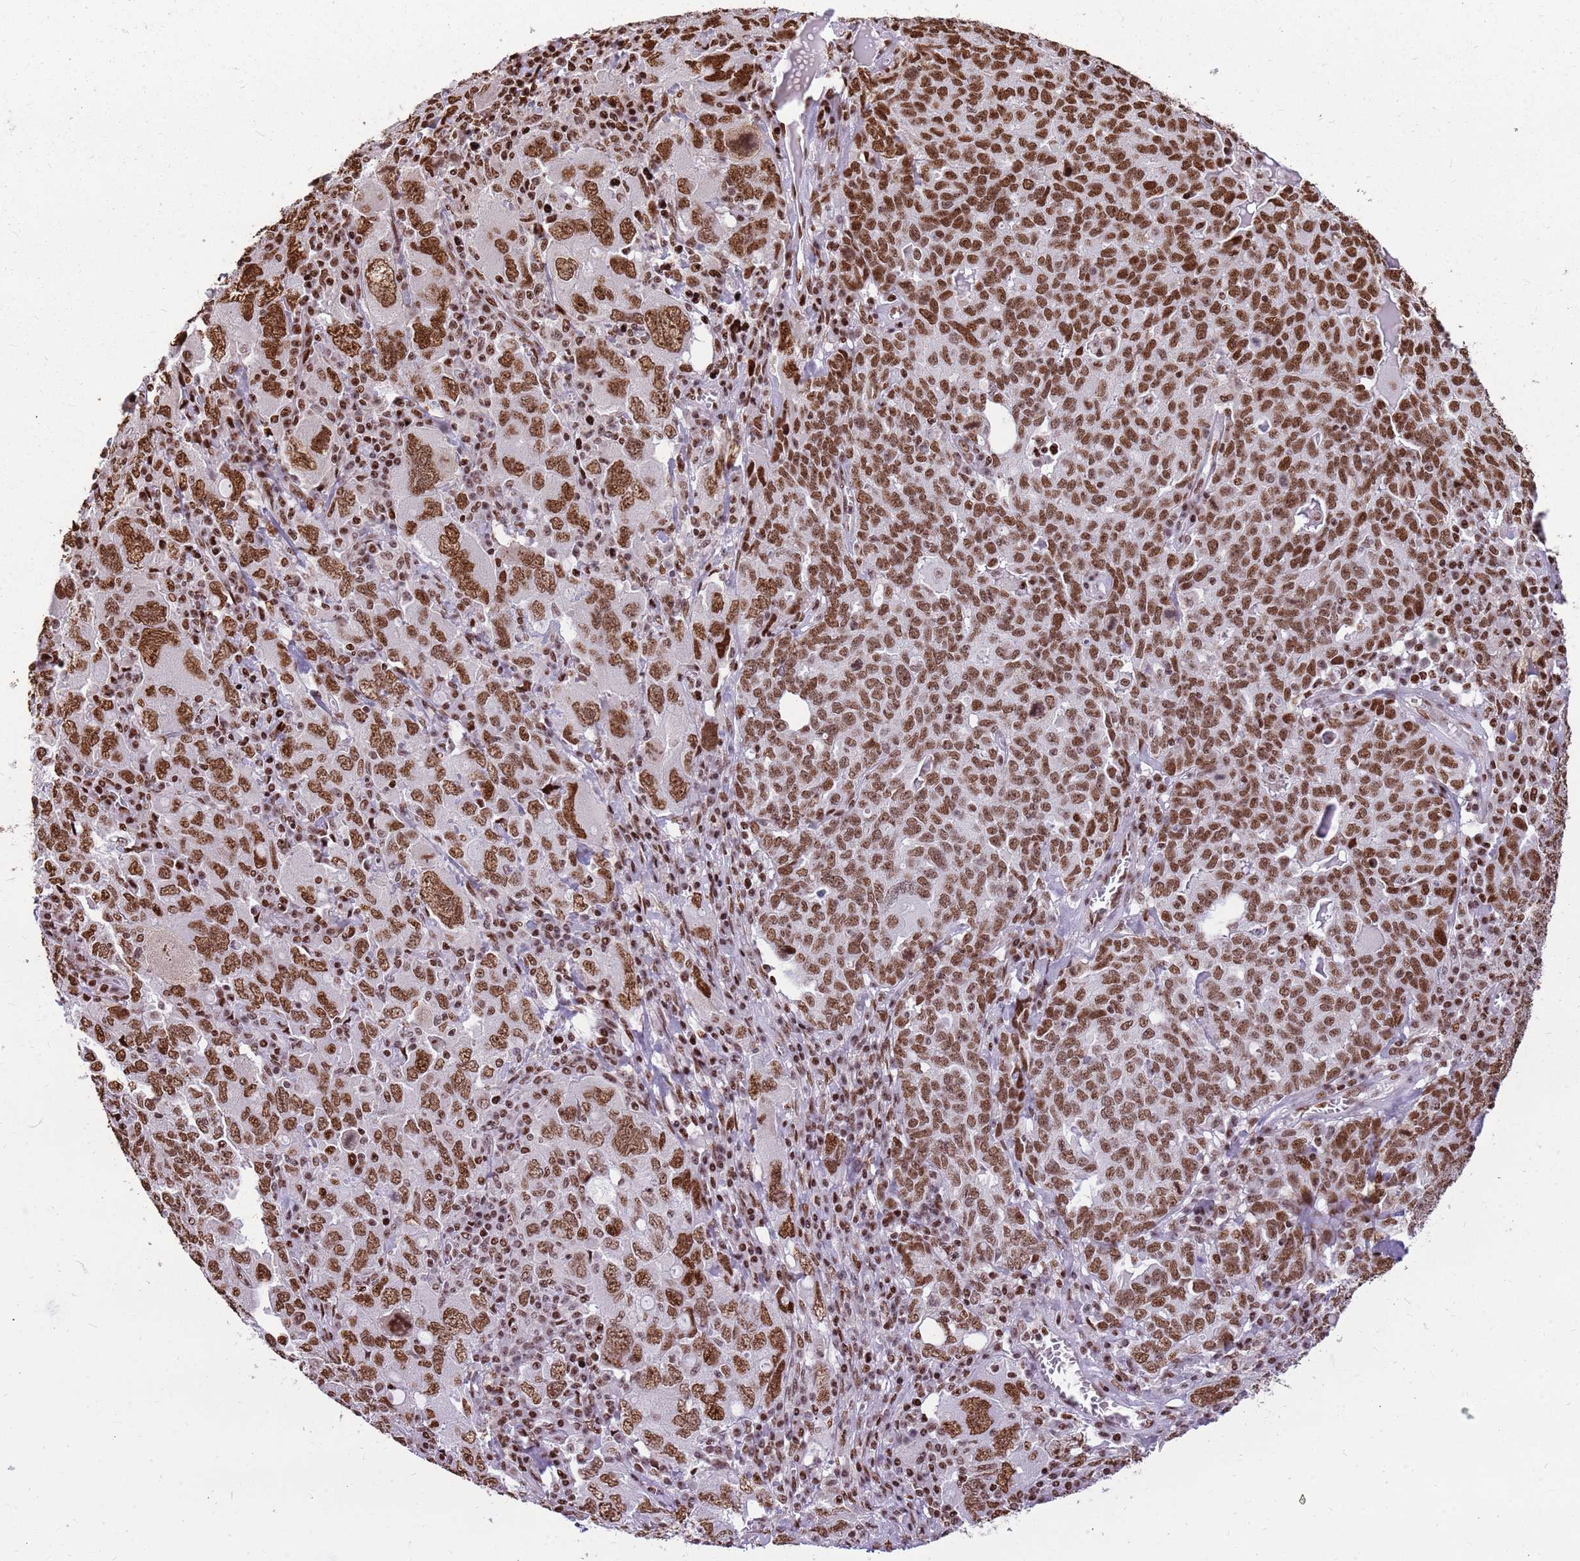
{"staining": {"intensity": "strong", "quantity": ">75%", "location": "nuclear"}, "tissue": "ovarian cancer", "cell_type": "Tumor cells", "image_type": "cancer", "snomed": [{"axis": "morphology", "description": "Carcinoma, endometroid"}, {"axis": "topography", "description": "Ovary"}], "caption": "Human ovarian cancer stained for a protein (brown) demonstrates strong nuclear positive positivity in approximately >75% of tumor cells.", "gene": "WASHC4", "patient": {"sex": "female", "age": 62}}